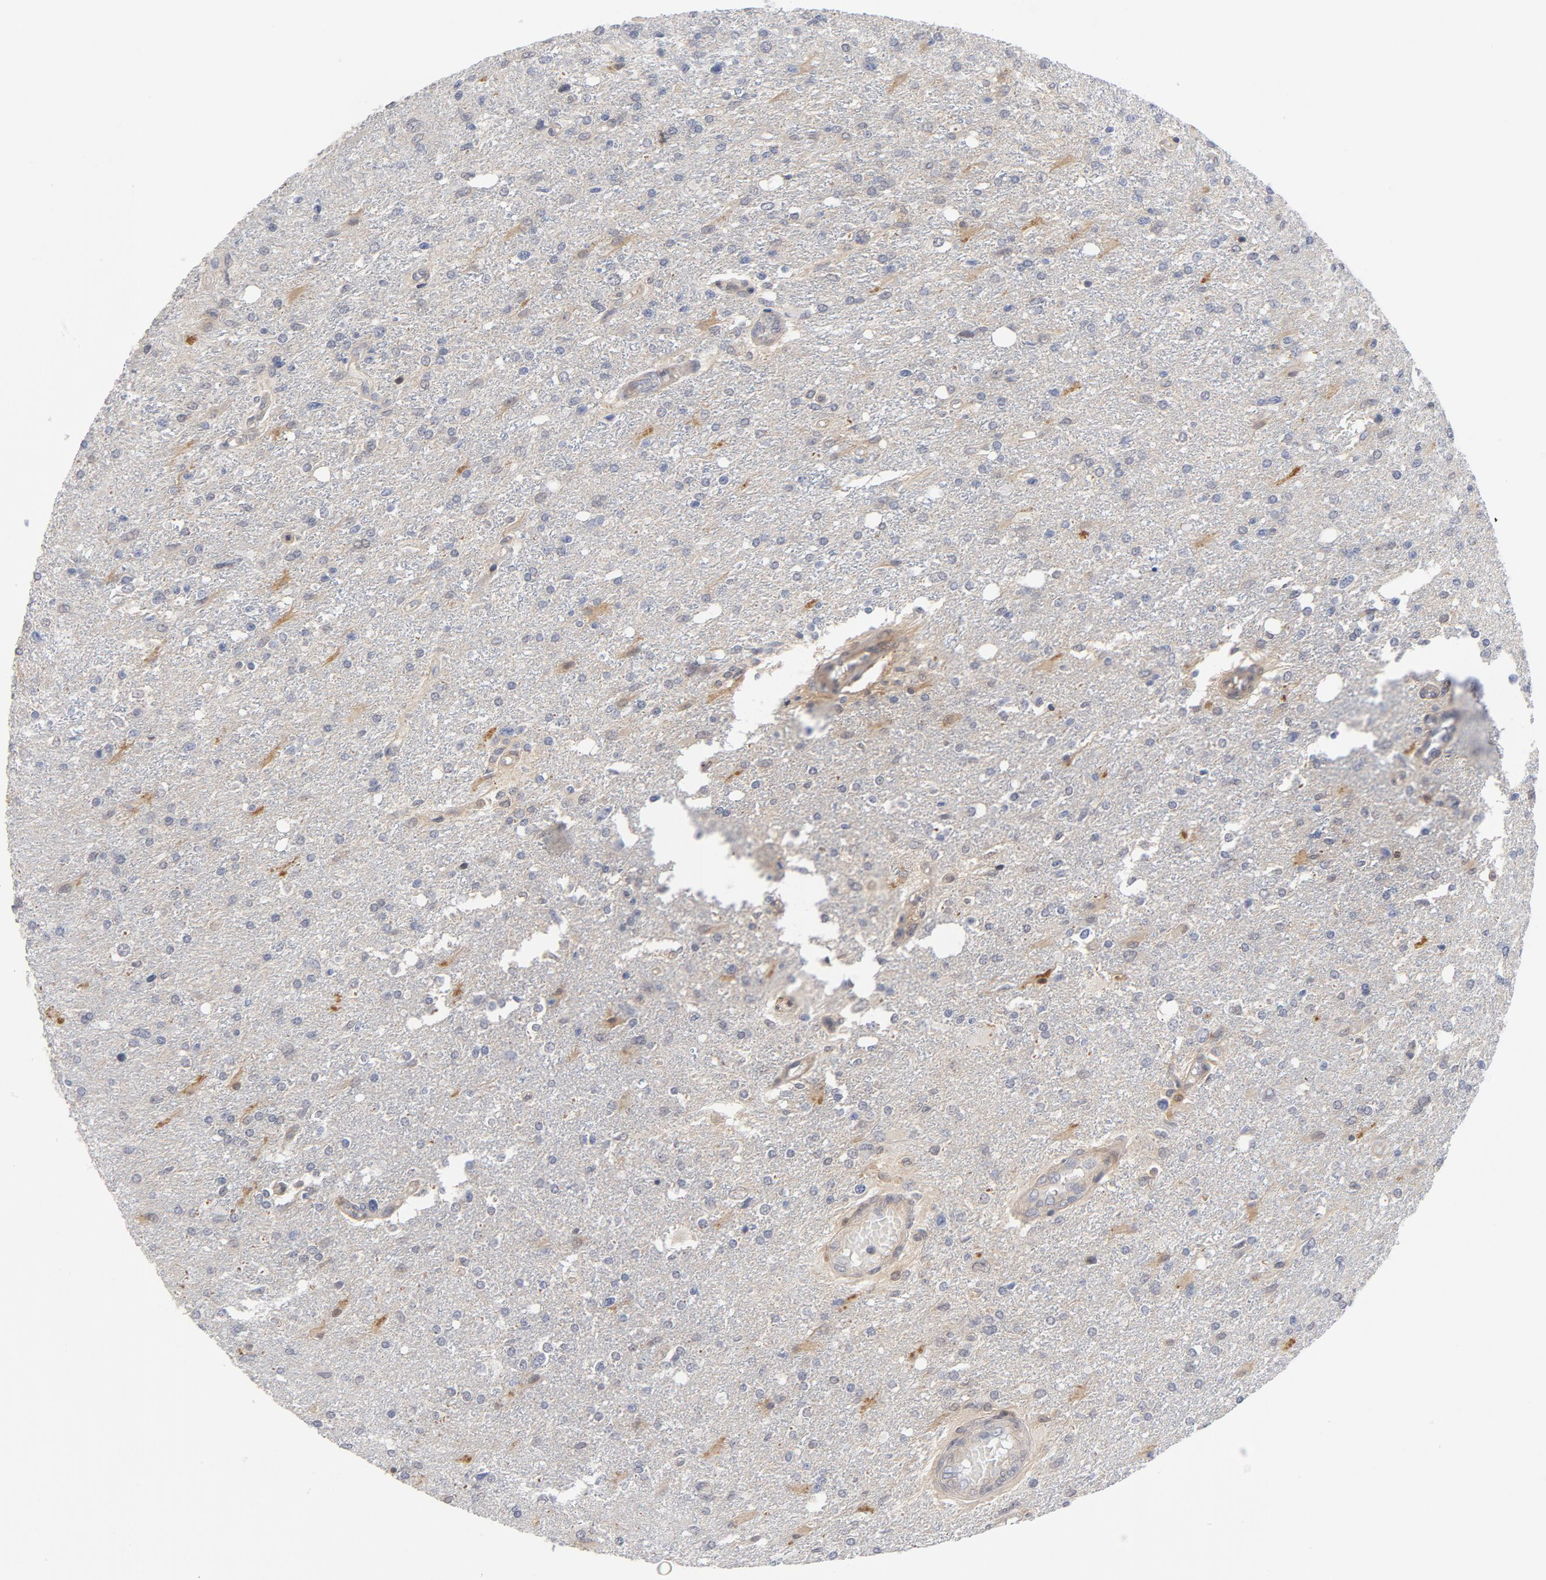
{"staining": {"intensity": "weak", "quantity": "25%-75%", "location": "cytoplasmic/membranous"}, "tissue": "glioma", "cell_type": "Tumor cells", "image_type": "cancer", "snomed": [{"axis": "morphology", "description": "Glioma, malignant, High grade"}, {"axis": "topography", "description": "Cerebral cortex"}], "caption": "Glioma stained with a brown dye exhibits weak cytoplasmic/membranous positive expression in about 25%-75% of tumor cells.", "gene": "TRADD", "patient": {"sex": "male", "age": 76}}